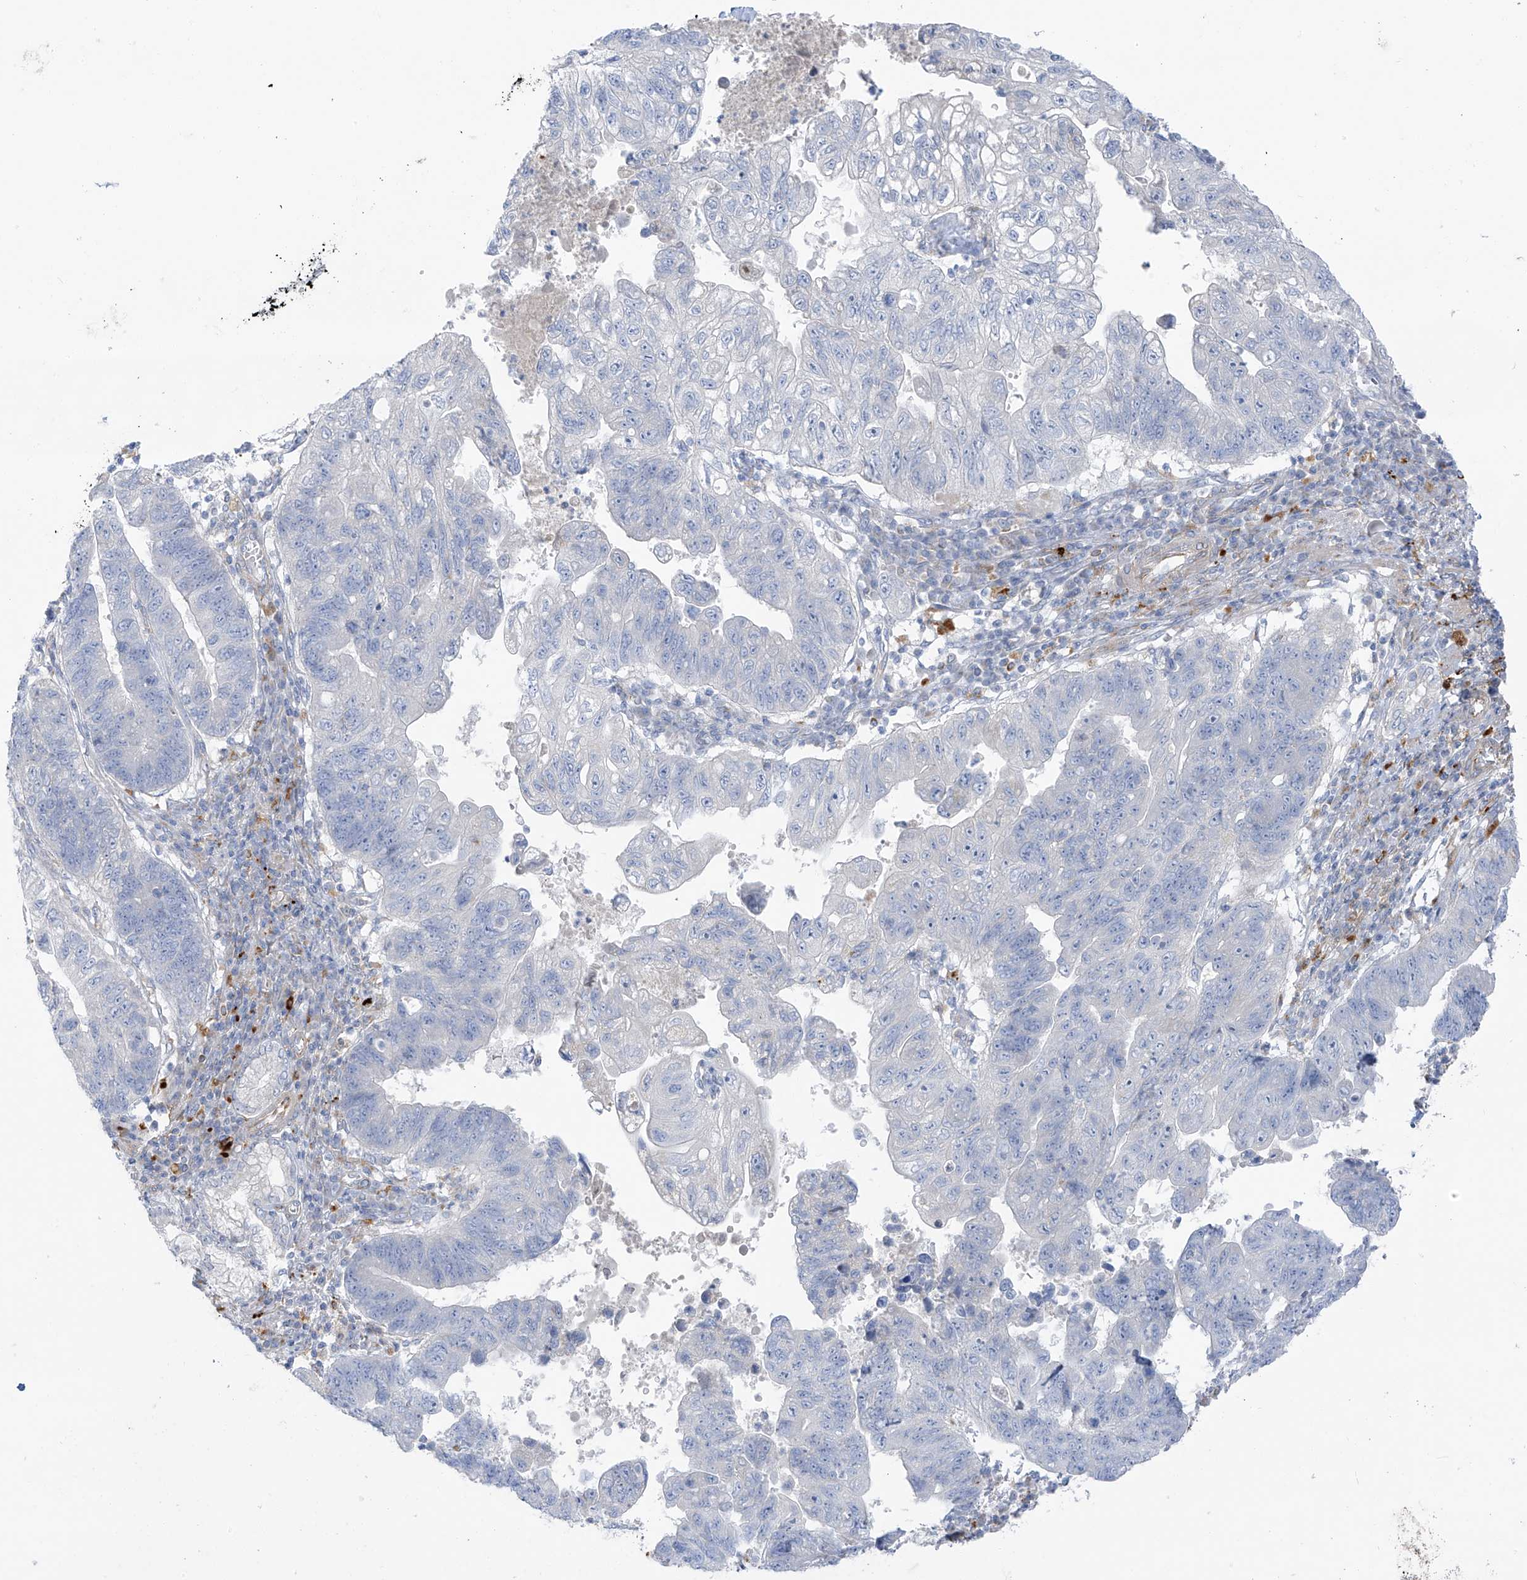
{"staining": {"intensity": "negative", "quantity": "none", "location": "none"}, "tissue": "stomach cancer", "cell_type": "Tumor cells", "image_type": "cancer", "snomed": [{"axis": "morphology", "description": "Adenocarcinoma, NOS"}, {"axis": "topography", "description": "Stomach"}], "caption": "Stomach cancer (adenocarcinoma) stained for a protein using immunohistochemistry (IHC) demonstrates no positivity tumor cells.", "gene": "TAL2", "patient": {"sex": "male", "age": 59}}